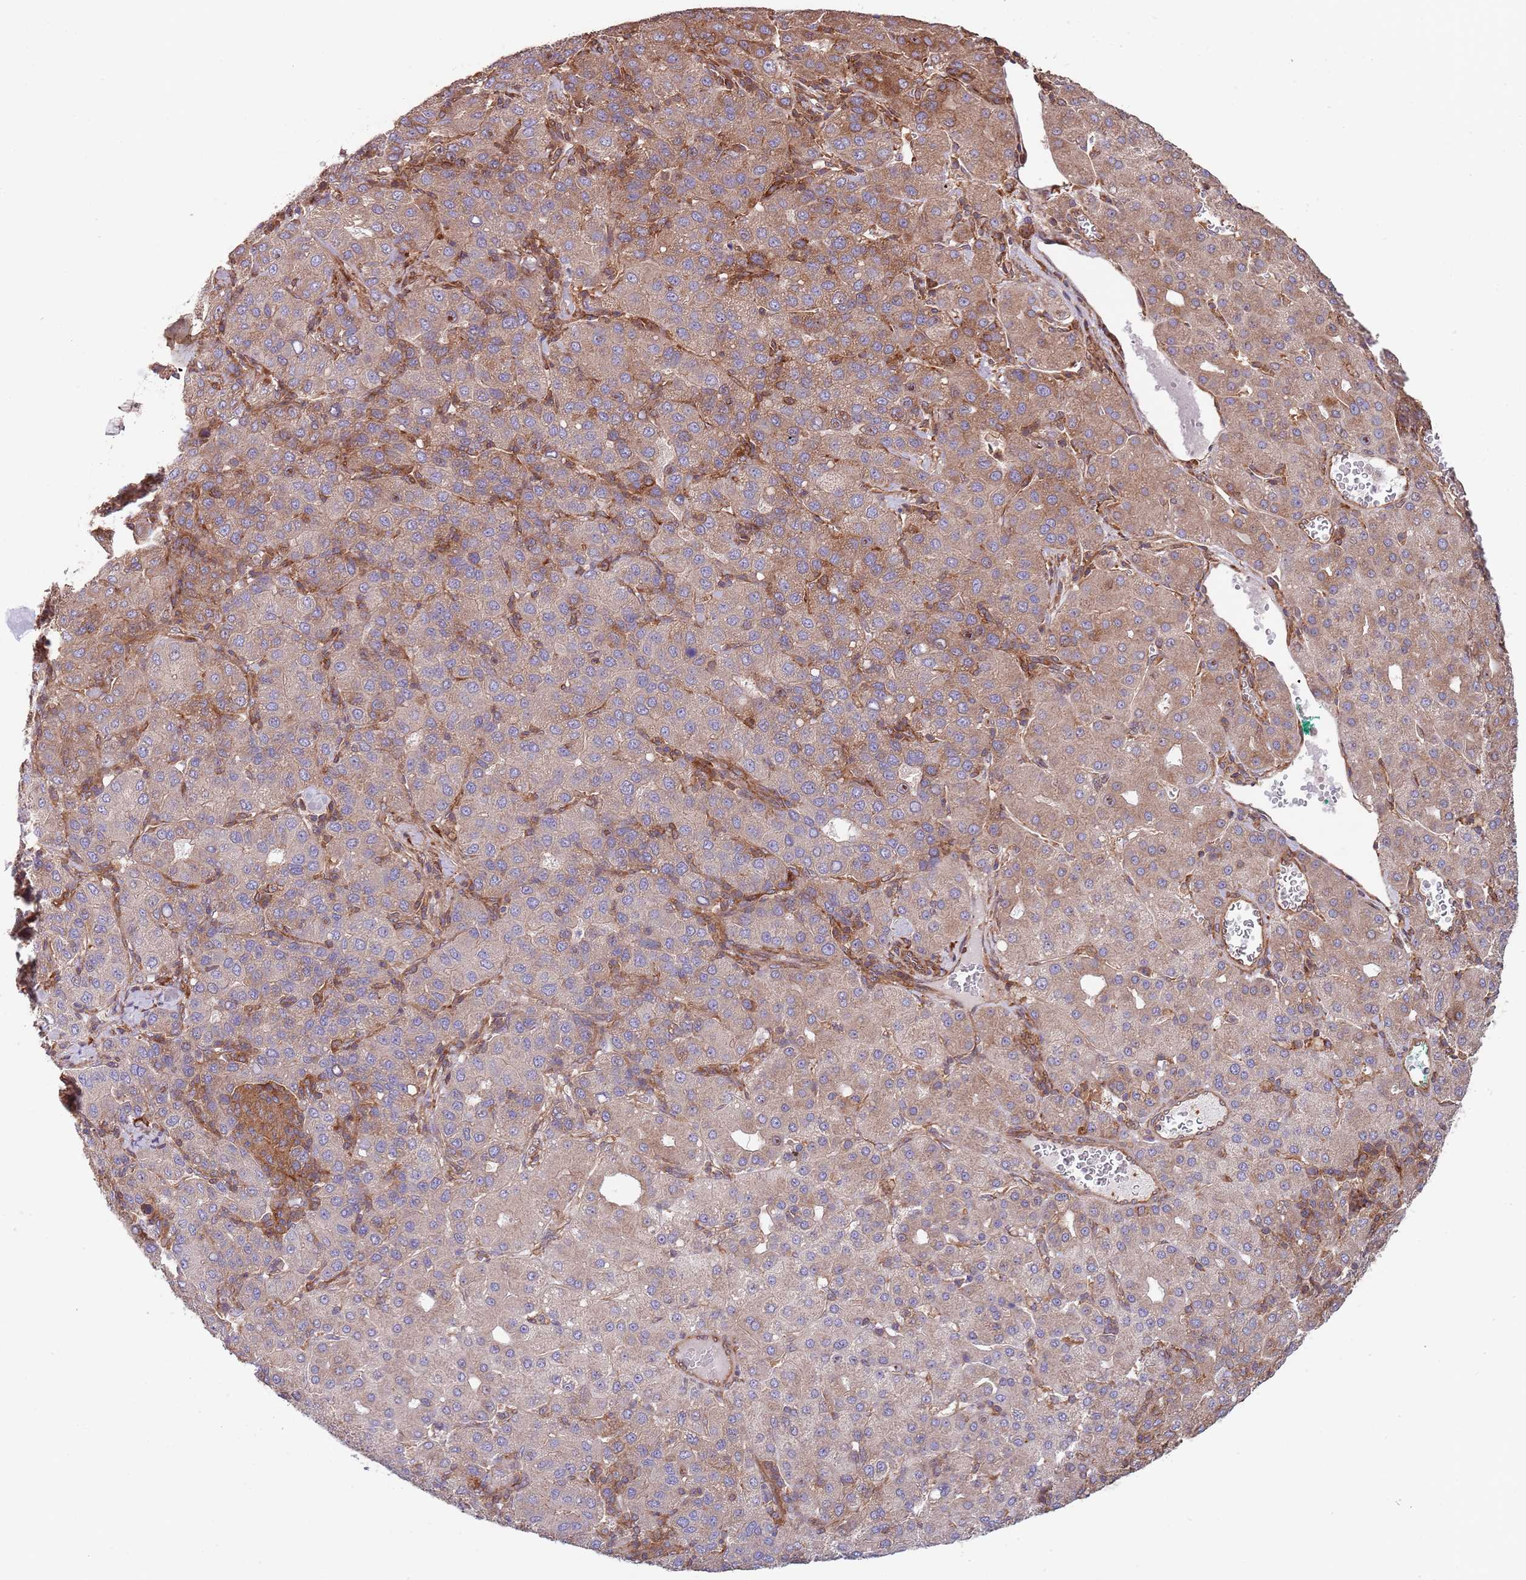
{"staining": {"intensity": "moderate", "quantity": "25%-75%", "location": "cytoplasmic/membranous"}, "tissue": "liver cancer", "cell_type": "Tumor cells", "image_type": "cancer", "snomed": [{"axis": "morphology", "description": "Carcinoma, Hepatocellular, NOS"}, {"axis": "topography", "description": "Liver"}], "caption": "Human liver cancer (hepatocellular carcinoma) stained for a protein (brown) displays moderate cytoplasmic/membranous positive staining in approximately 25%-75% of tumor cells.", "gene": "RNF19B", "patient": {"sex": "male", "age": 65}}